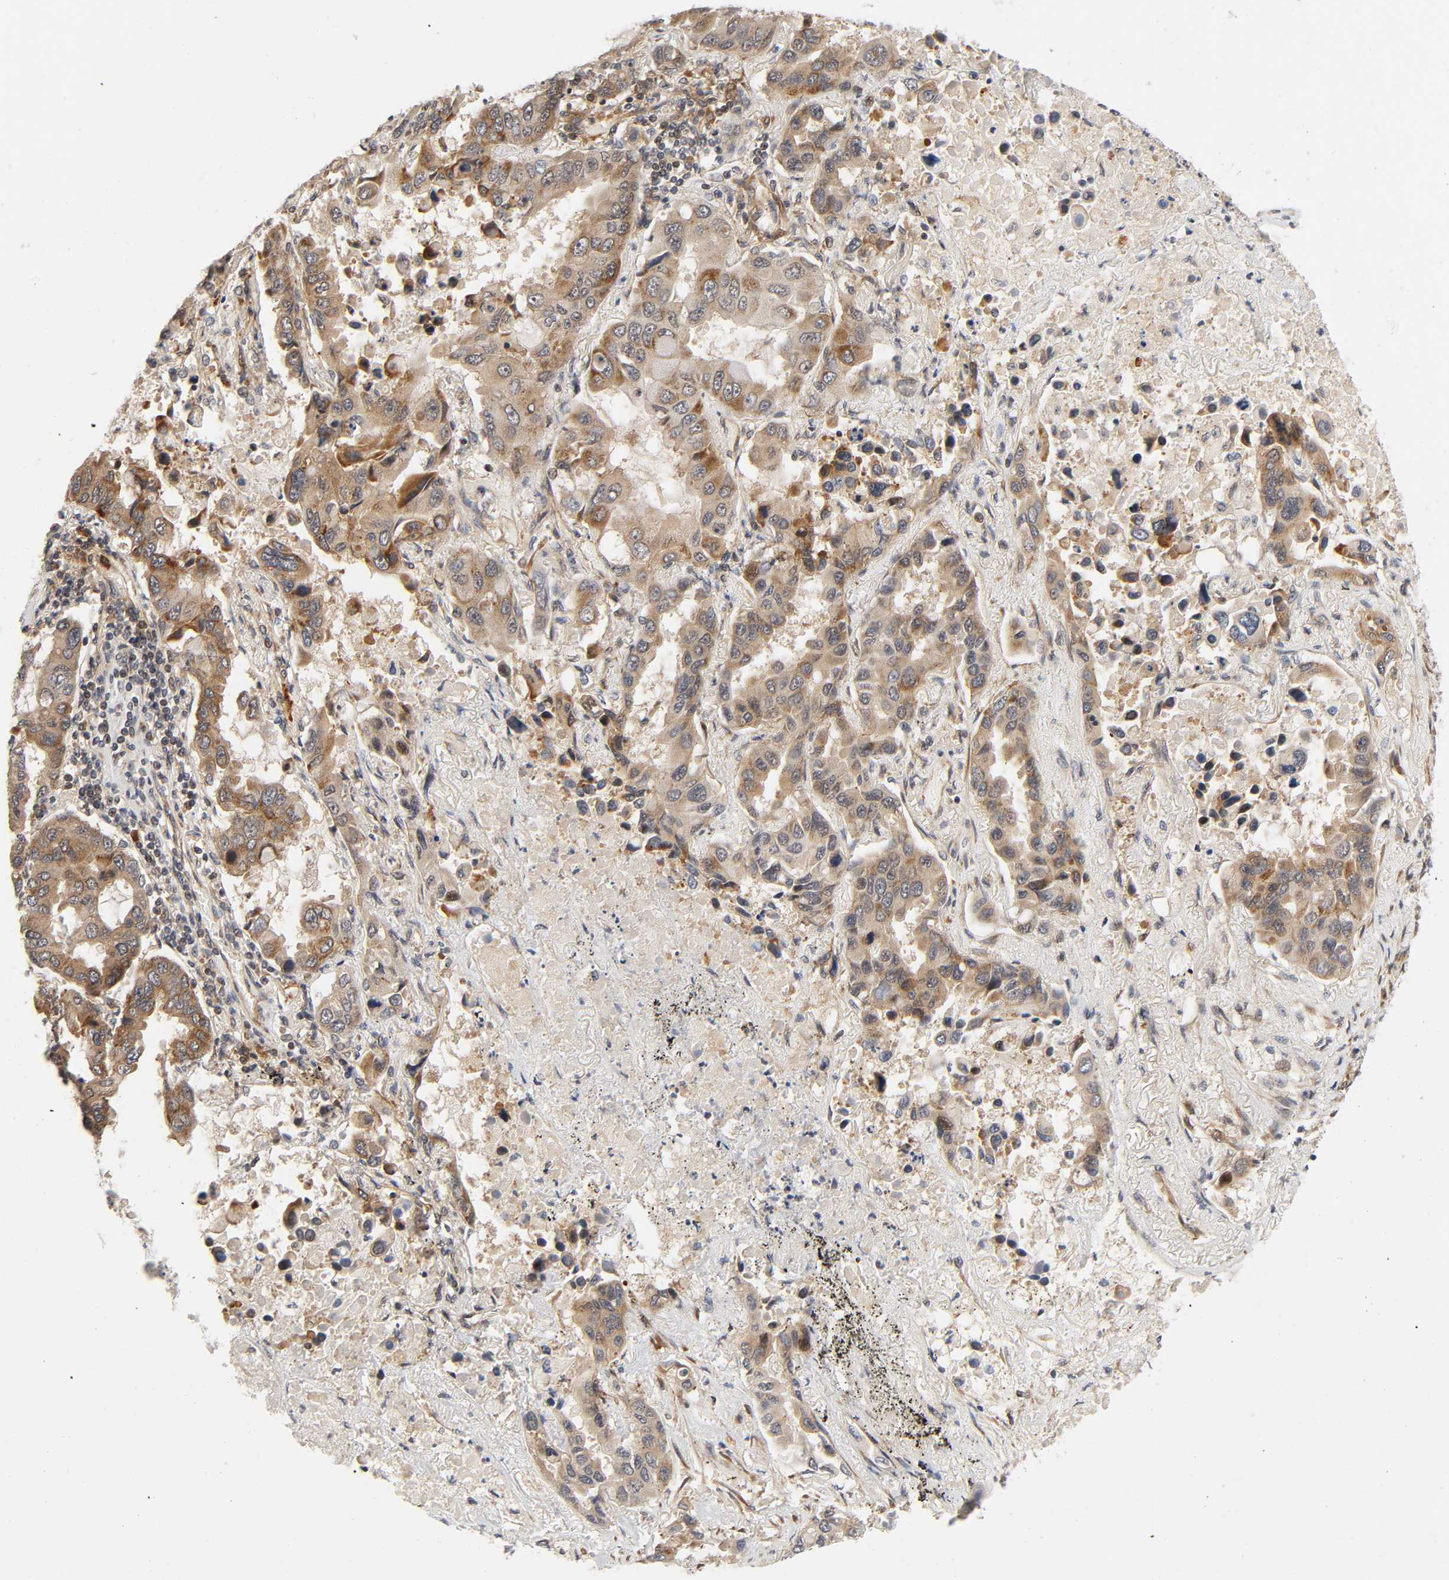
{"staining": {"intensity": "moderate", "quantity": ">75%", "location": "cytoplasmic/membranous"}, "tissue": "lung cancer", "cell_type": "Tumor cells", "image_type": "cancer", "snomed": [{"axis": "morphology", "description": "Adenocarcinoma, NOS"}, {"axis": "topography", "description": "Lung"}], "caption": "This is an image of IHC staining of lung adenocarcinoma, which shows moderate staining in the cytoplasmic/membranous of tumor cells.", "gene": "IQCJ-SCHIP1", "patient": {"sex": "male", "age": 64}}